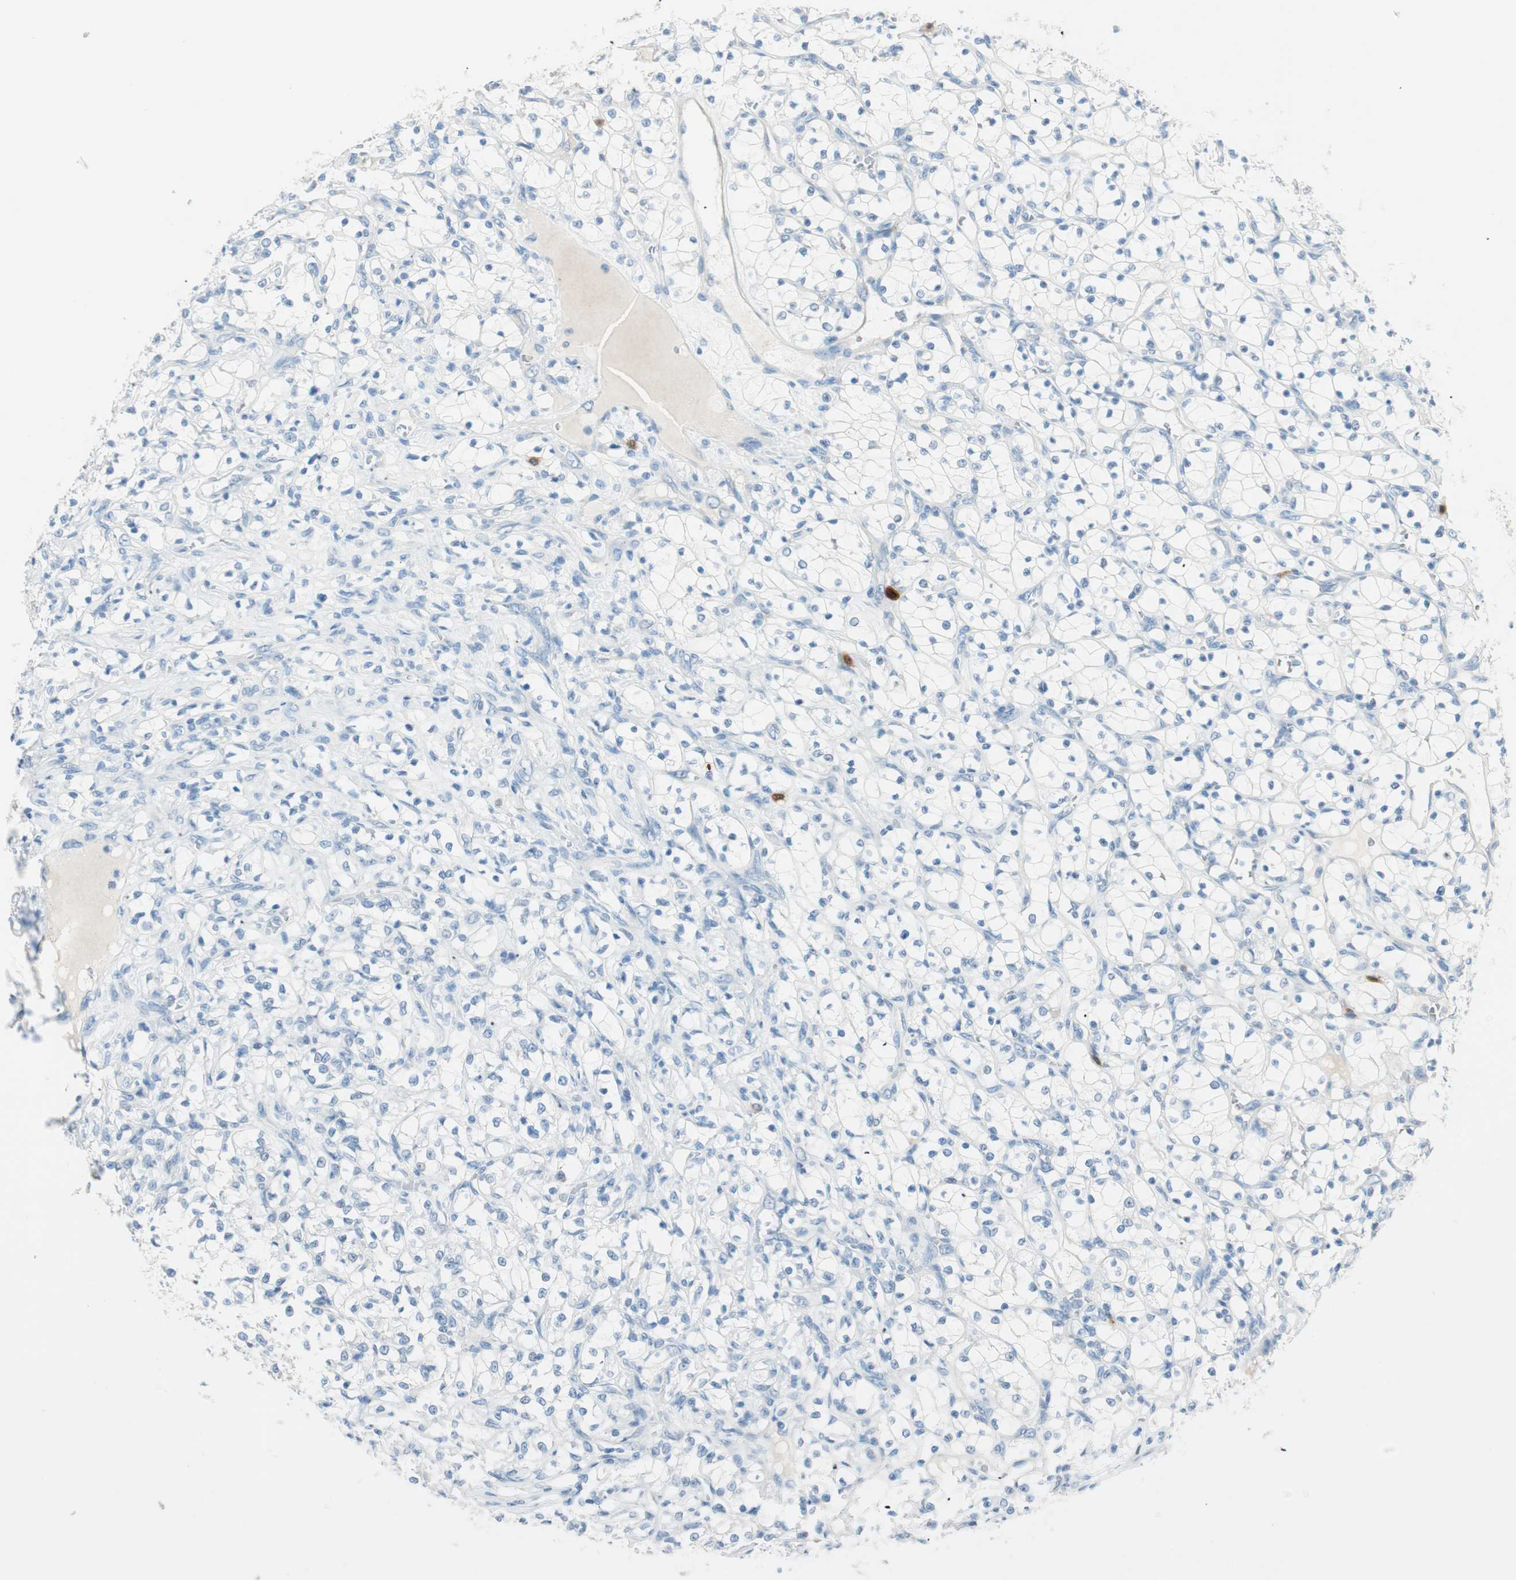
{"staining": {"intensity": "negative", "quantity": "none", "location": "none"}, "tissue": "renal cancer", "cell_type": "Tumor cells", "image_type": "cancer", "snomed": [{"axis": "morphology", "description": "Adenocarcinoma, NOS"}, {"axis": "topography", "description": "Kidney"}], "caption": "The immunohistochemistry micrograph has no significant staining in tumor cells of renal cancer tissue.", "gene": "HPGD", "patient": {"sex": "female", "age": 69}}